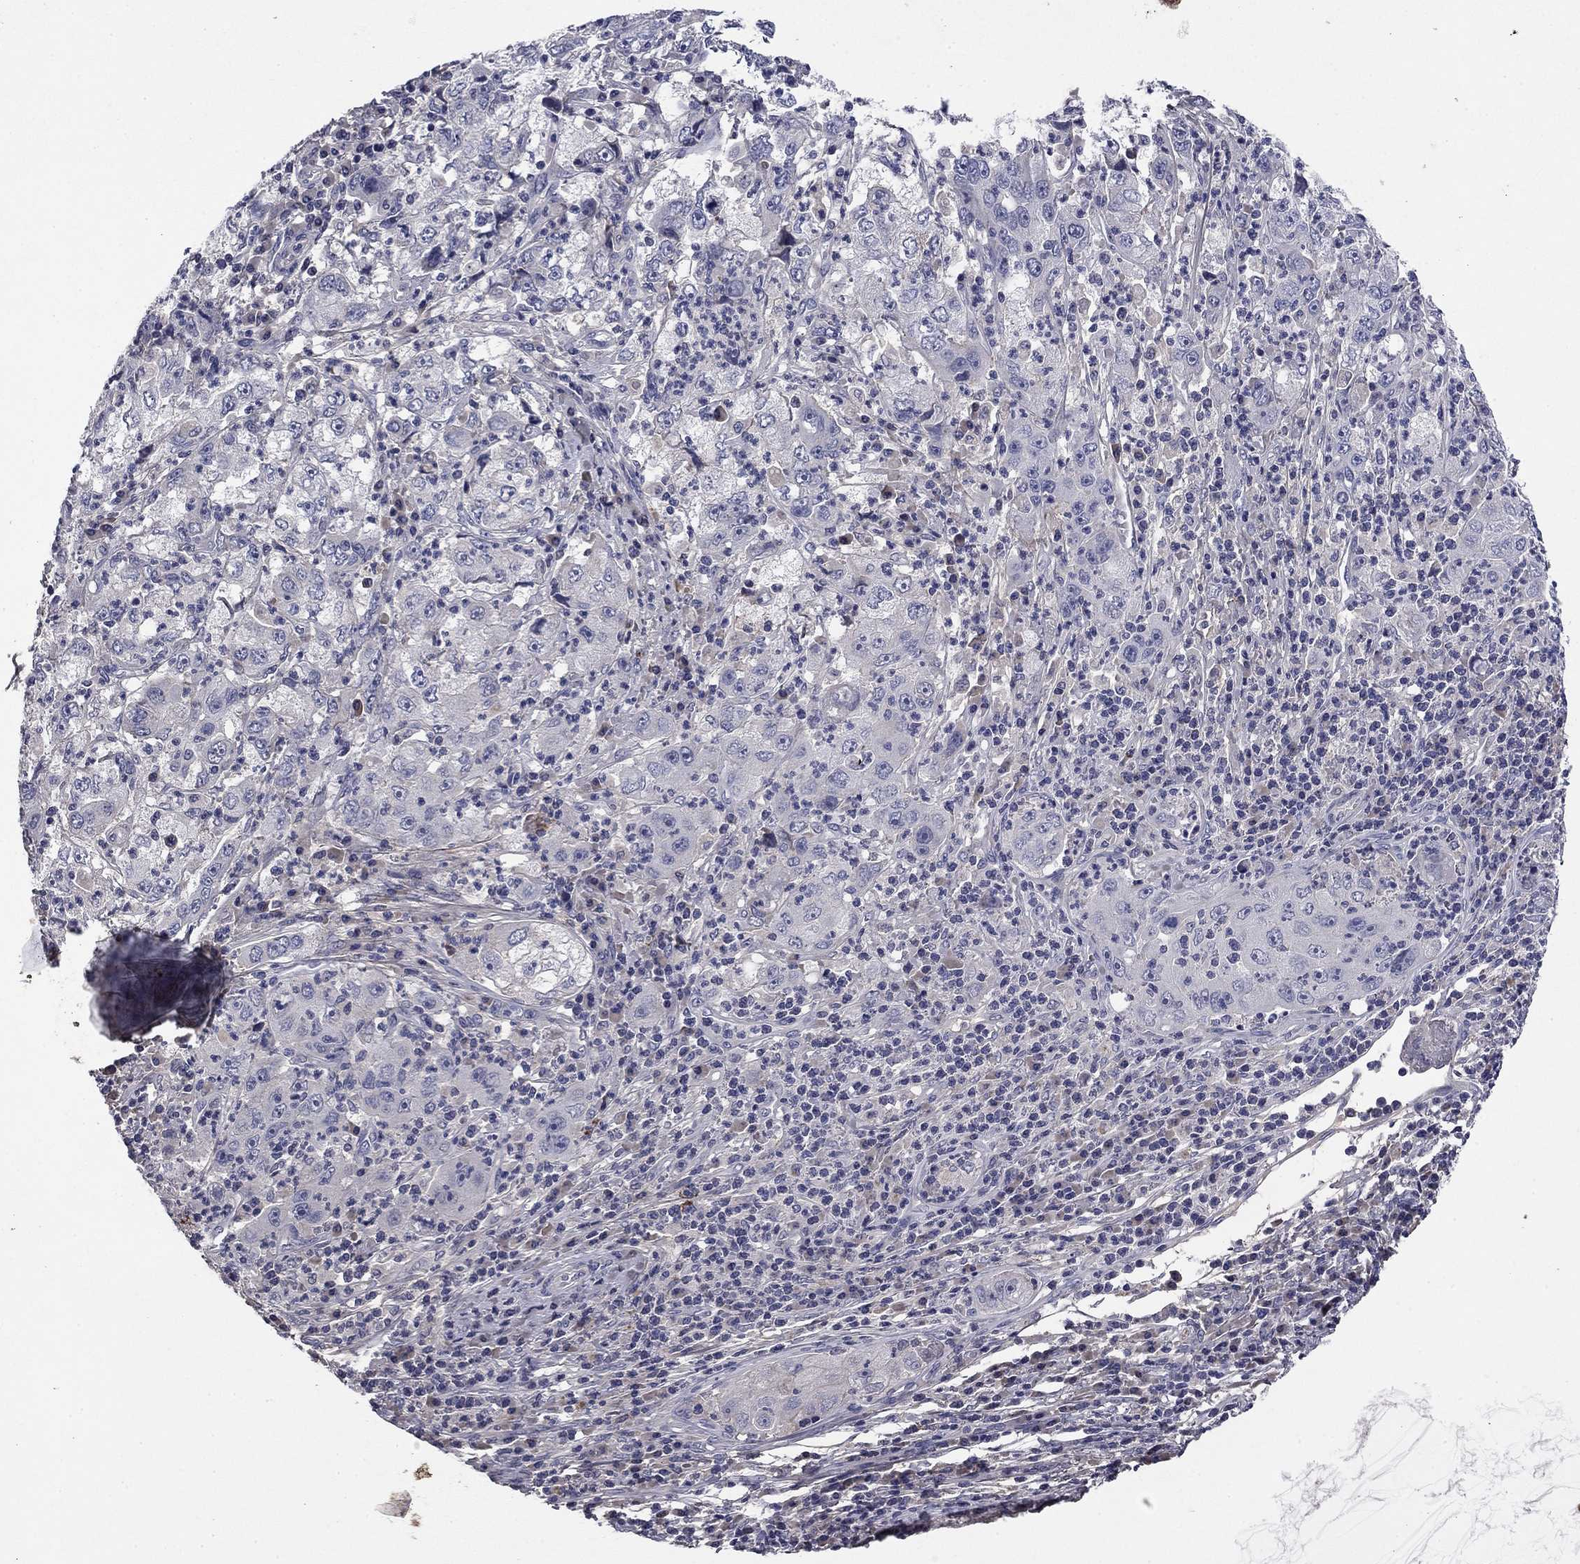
{"staining": {"intensity": "negative", "quantity": "none", "location": "none"}, "tissue": "cervical cancer", "cell_type": "Tumor cells", "image_type": "cancer", "snomed": [{"axis": "morphology", "description": "Squamous cell carcinoma, NOS"}, {"axis": "topography", "description": "Cervix"}], "caption": "High power microscopy photomicrograph of an IHC micrograph of cervical squamous cell carcinoma, revealing no significant positivity in tumor cells.", "gene": "COL2A1", "patient": {"sex": "female", "age": 36}}